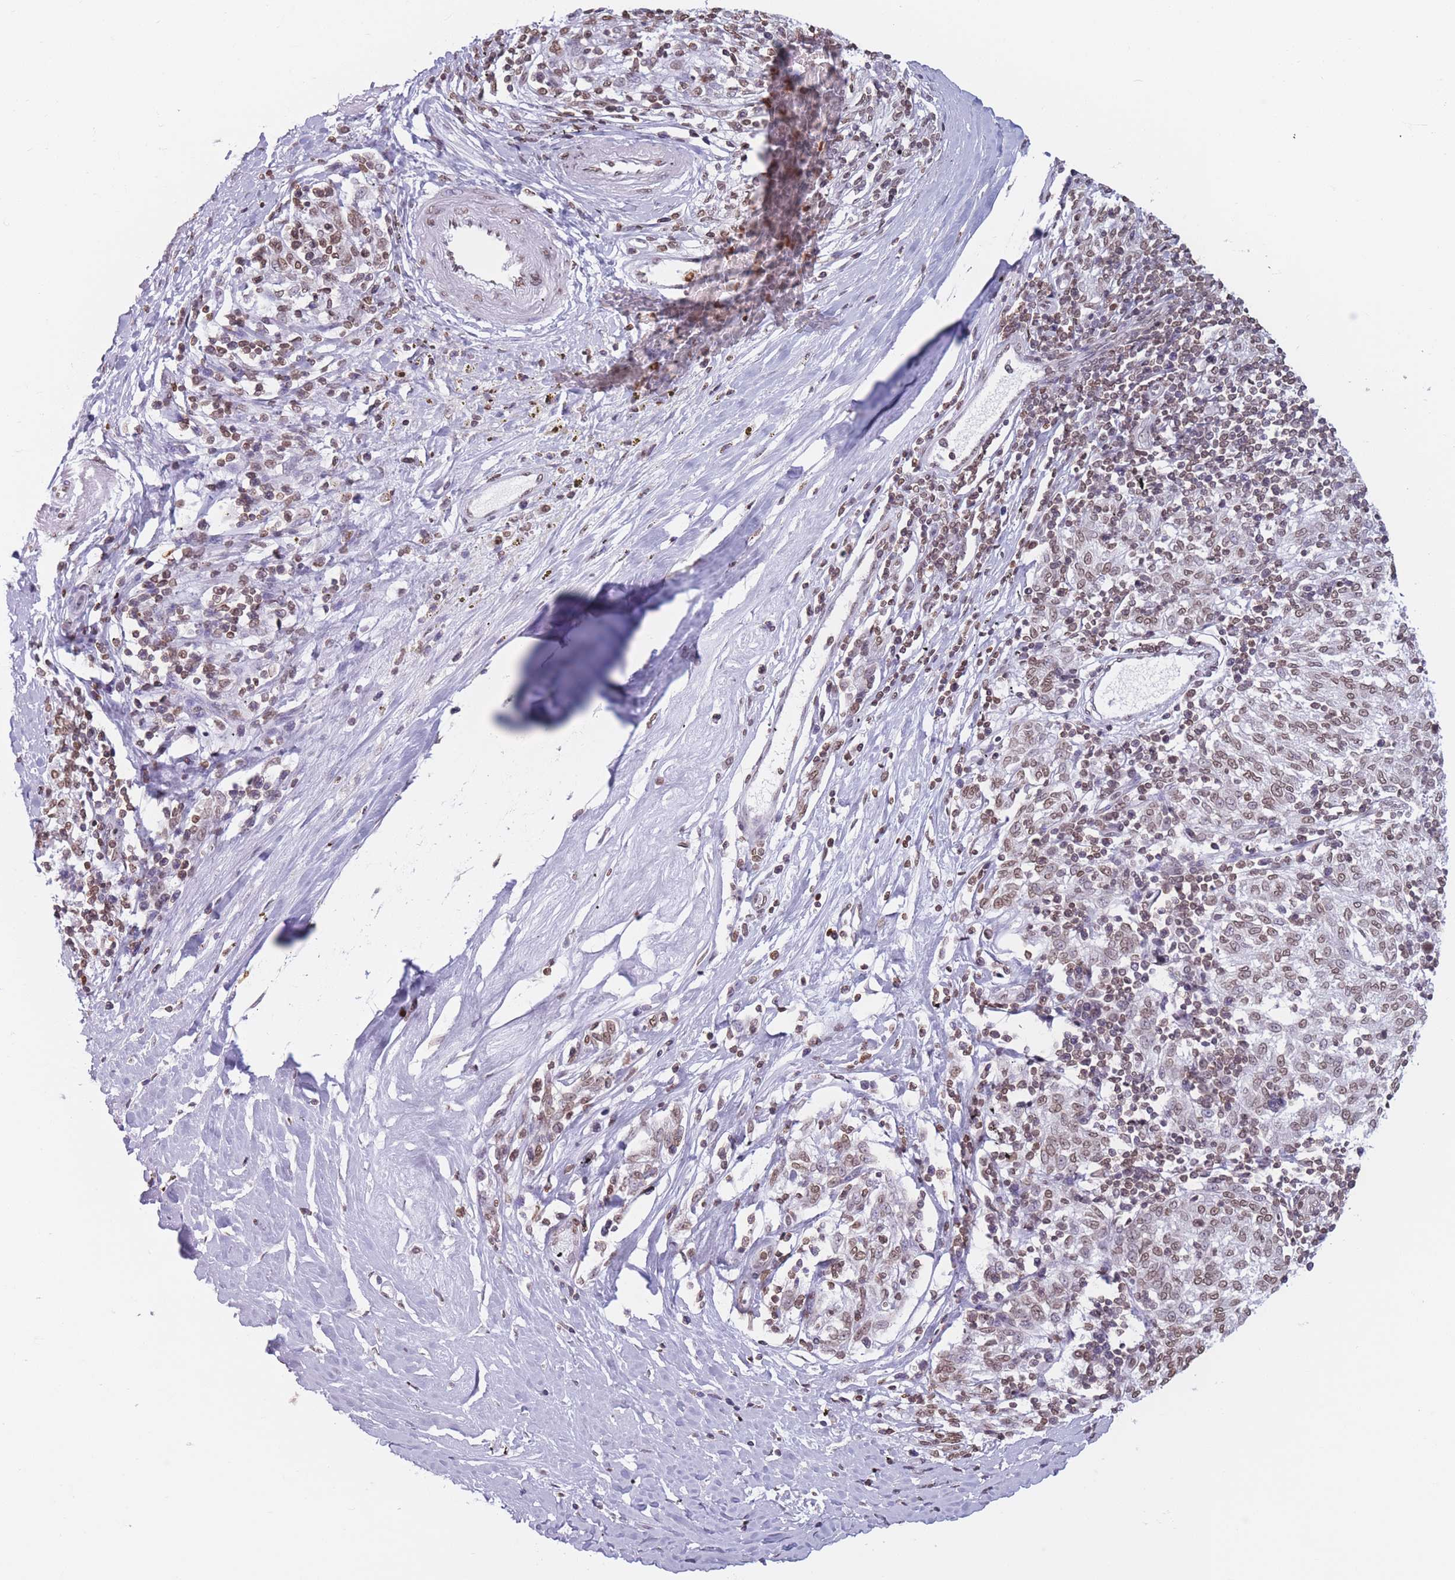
{"staining": {"intensity": "weak", "quantity": ">75%", "location": "nuclear"}, "tissue": "melanoma", "cell_type": "Tumor cells", "image_type": "cancer", "snomed": [{"axis": "morphology", "description": "Malignant melanoma, NOS"}, {"axis": "topography", "description": "Skin"}], "caption": "Immunohistochemical staining of melanoma reveals low levels of weak nuclear staining in approximately >75% of tumor cells.", "gene": "RYK", "patient": {"sex": "female", "age": 72}}